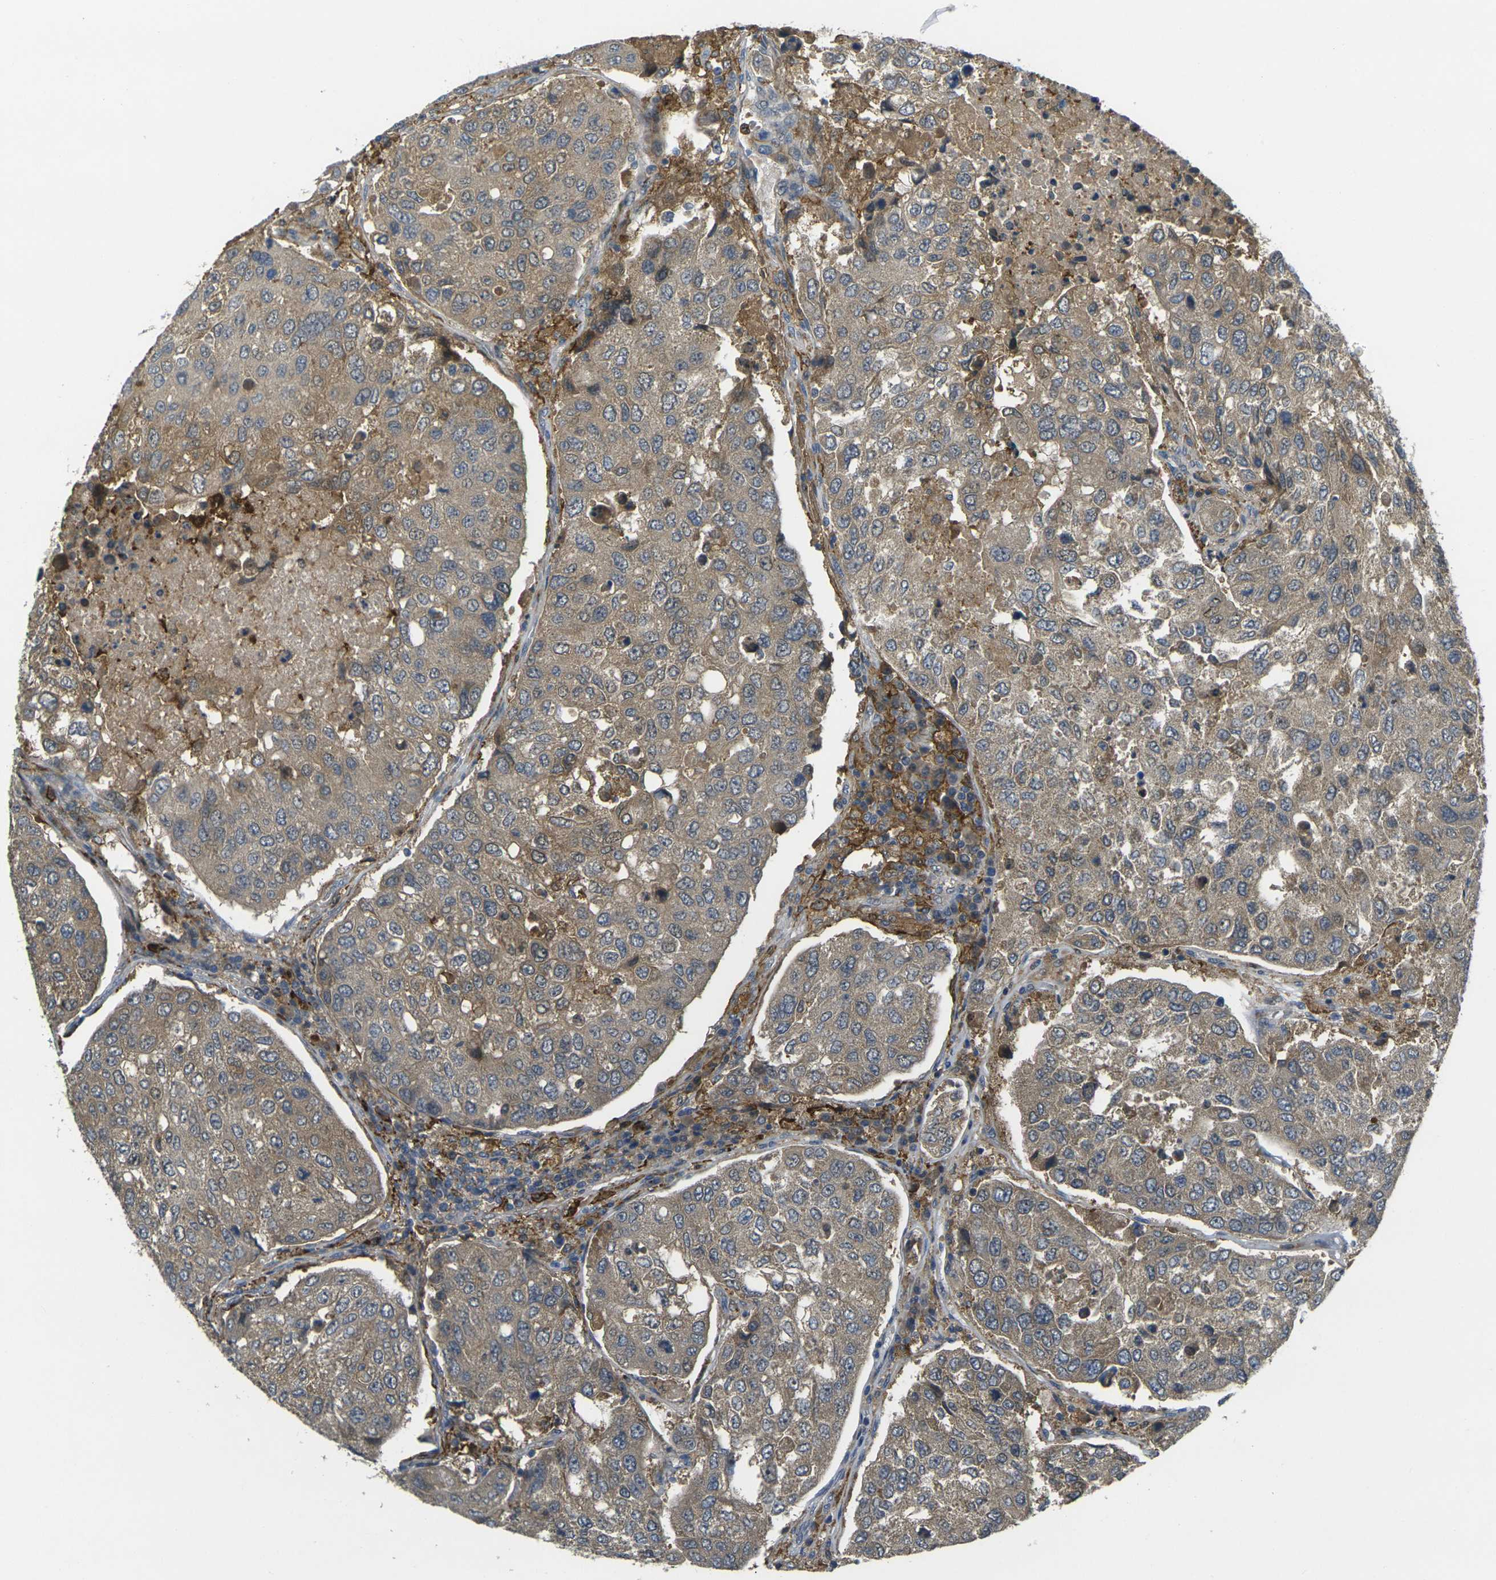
{"staining": {"intensity": "weak", "quantity": "25%-75%", "location": "cytoplasmic/membranous"}, "tissue": "urothelial cancer", "cell_type": "Tumor cells", "image_type": "cancer", "snomed": [{"axis": "morphology", "description": "Urothelial carcinoma, High grade"}, {"axis": "topography", "description": "Lymph node"}, {"axis": "topography", "description": "Urinary bladder"}], "caption": "Tumor cells reveal weak cytoplasmic/membranous staining in approximately 25%-75% of cells in urothelial carcinoma (high-grade).", "gene": "PIGL", "patient": {"sex": "male", "age": 51}}